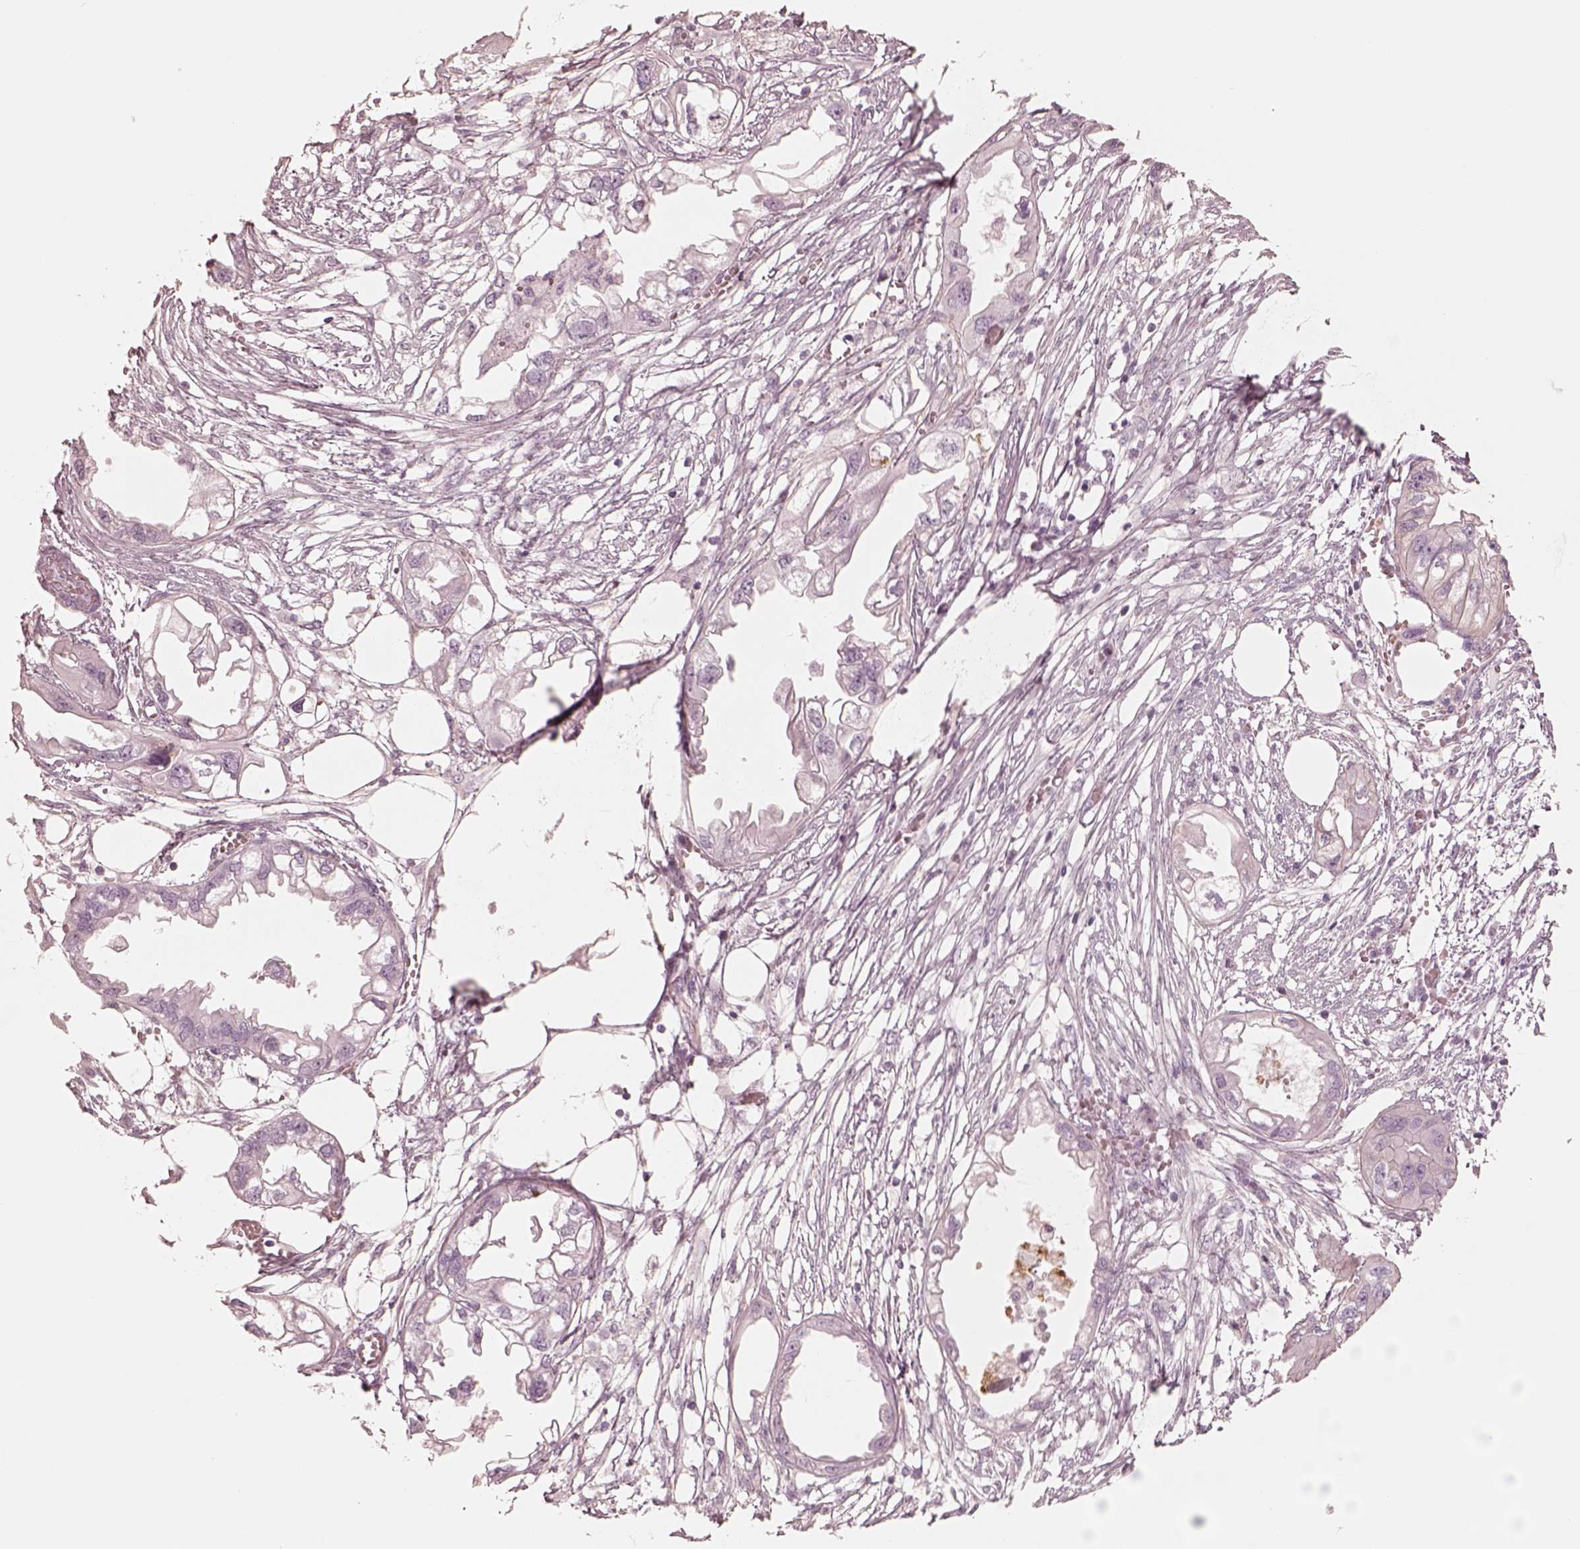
{"staining": {"intensity": "negative", "quantity": "none", "location": "none"}, "tissue": "endometrial cancer", "cell_type": "Tumor cells", "image_type": "cancer", "snomed": [{"axis": "morphology", "description": "Adenocarcinoma, NOS"}, {"axis": "morphology", "description": "Adenocarcinoma, metastatic, NOS"}, {"axis": "topography", "description": "Adipose tissue"}, {"axis": "topography", "description": "Endometrium"}], "caption": "The photomicrograph demonstrates no staining of tumor cells in endometrial cancer.", "gene": "GPRIN1", "patient": {"sex": "female", "age": 67}}